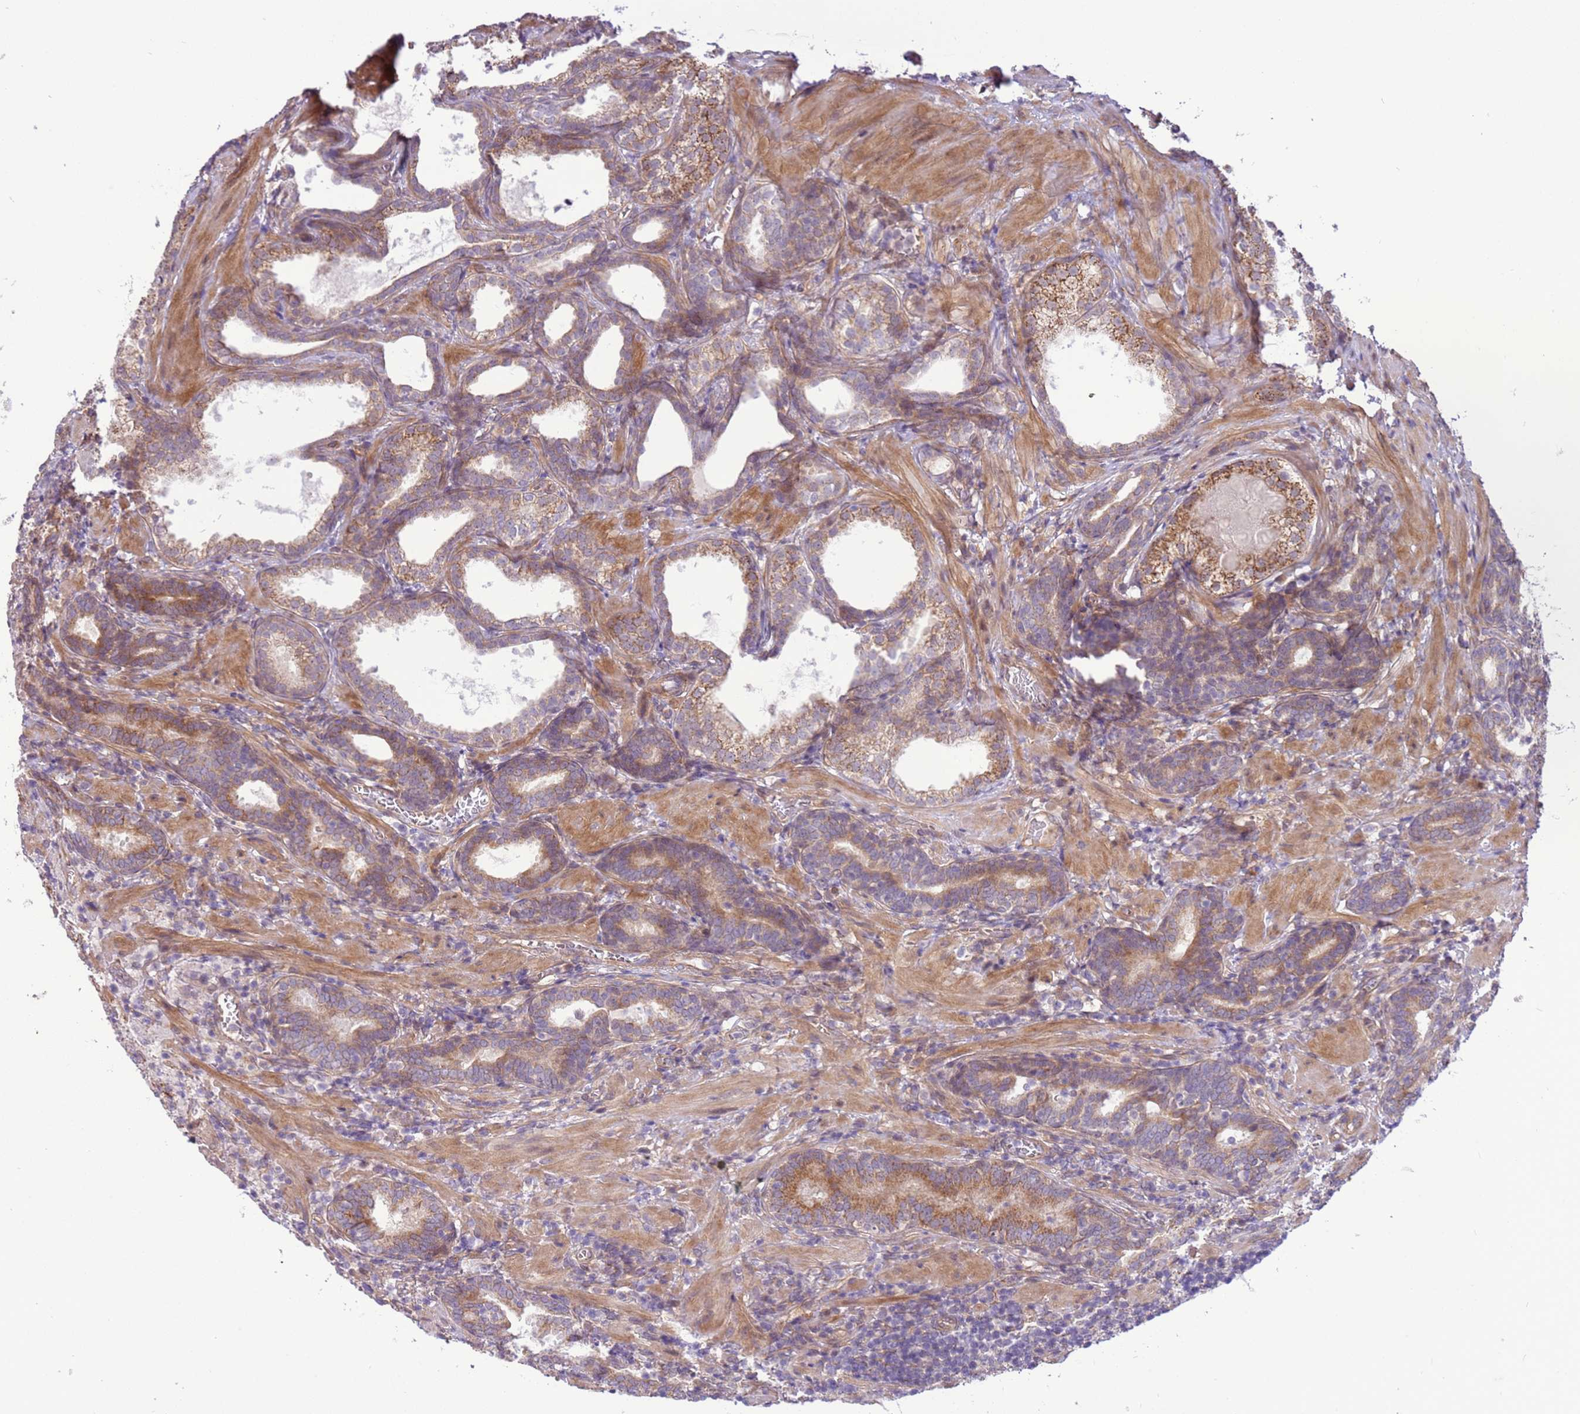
{"staining": {"intensity": "moderate", "quantity": "25%-75%", "location": "cytoplasmic/membranous"}, "tissue": "prostate cancer", "cell_type": "Tumor cells", "image_type": "cancer", "snomed": [{"axis": "morphology", "description": "Adenocarcinoma, High grade"}, {"axis": "topography", "description": "Prostate"}], "caption": "Protein expression analysis of prostate cancer exhibits moderate cytoplasmic/membranous expression in approximately 25%-75% of tumor cells. The protein of interest is shown in brown color, while the nuclei are stained blue.", "gene": "SCARA3", "patient": {"sex": "male", "age": 69}}